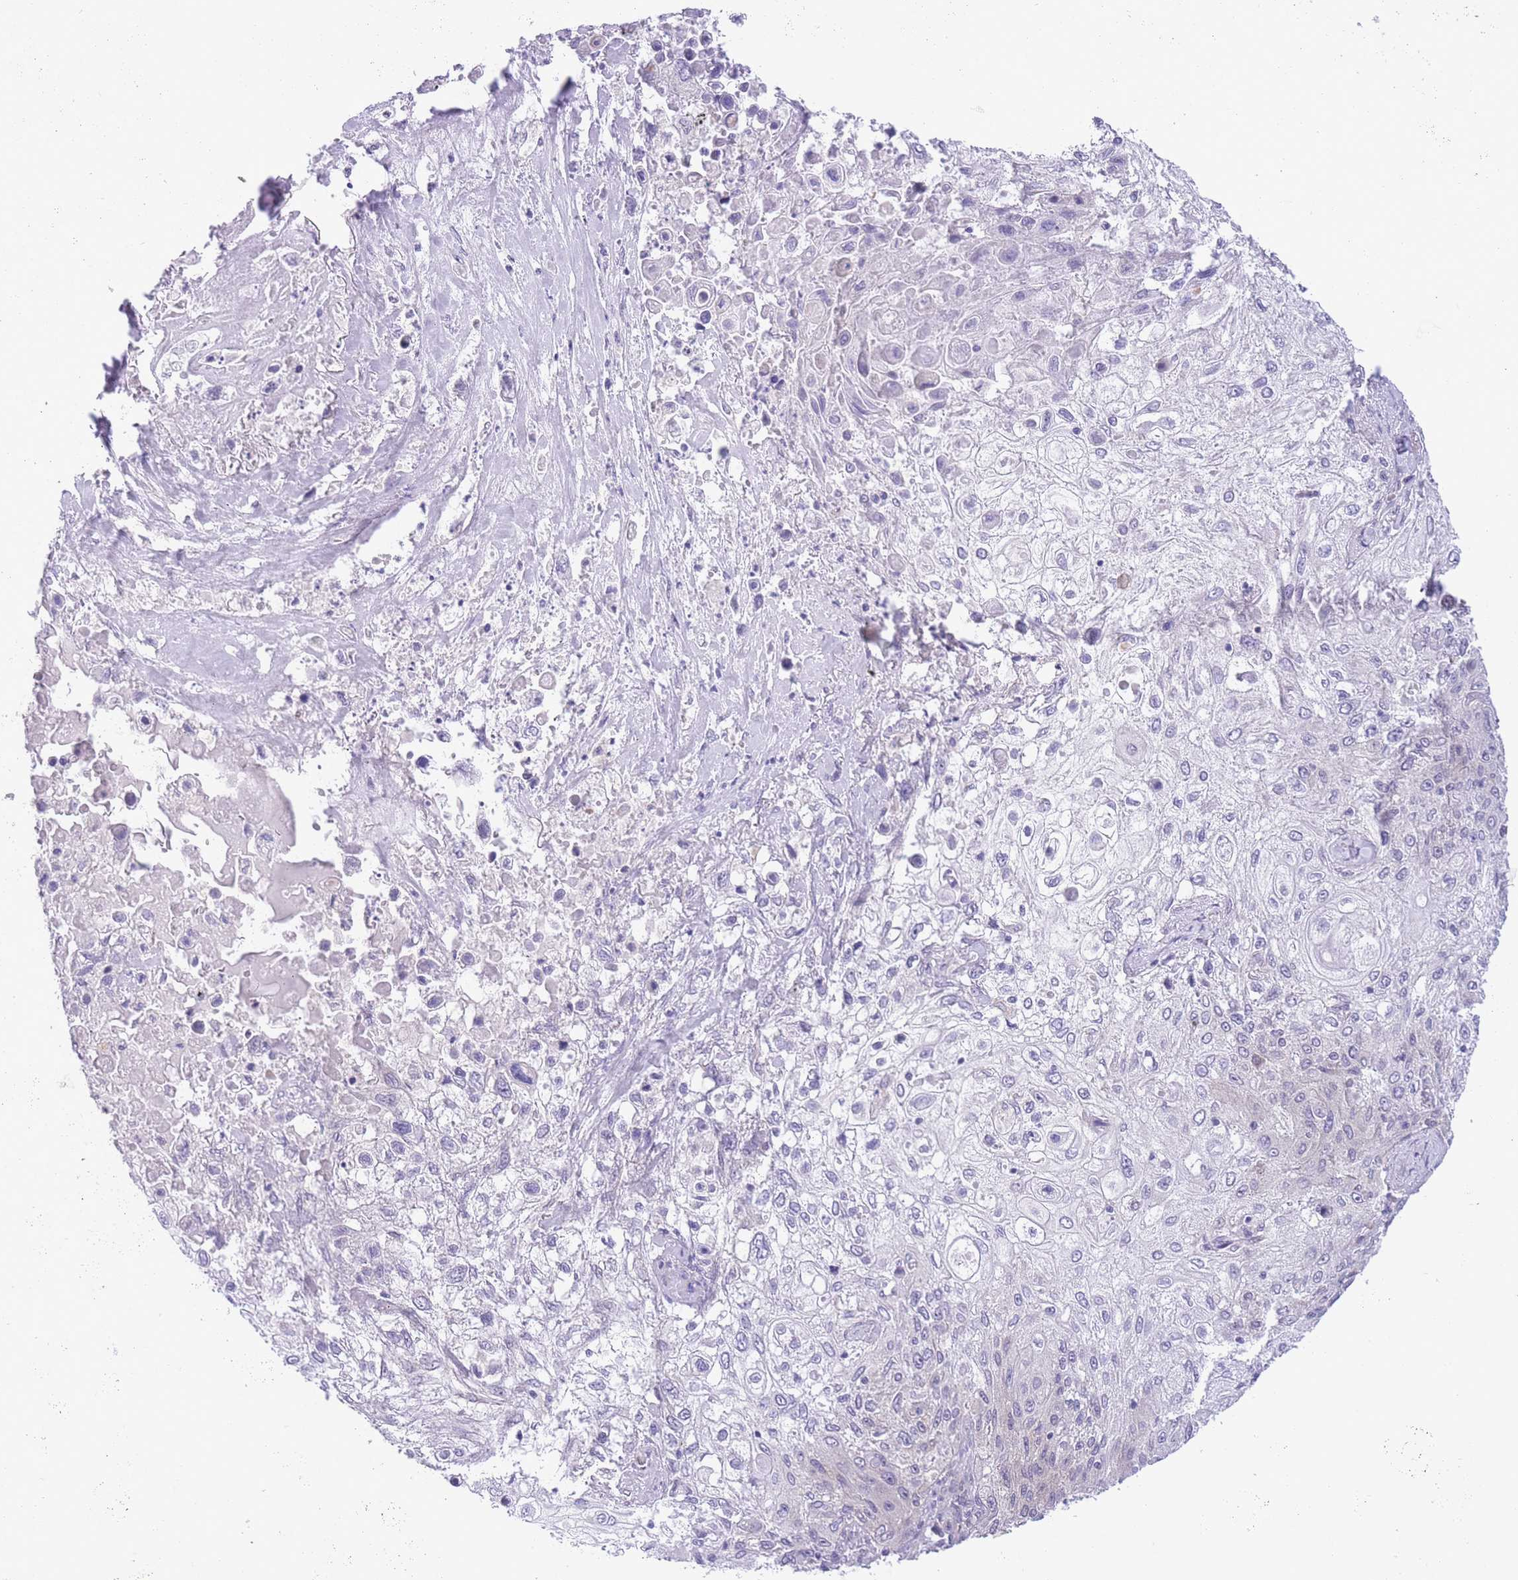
{"staining": {"intensity": "negative", "quantity": "none", "location": "none"}, "tissue": "lung cancer", "cell_type": "Tumor cells", "image_type": "cancer", "snomed": [{"axis": "morphology", "description": "Squamous cell carcinoma, NOS"}, {"axis": "topography", "description": "Lung"}], "caption": "This histopathology image is of lung cancer (squamous cell carcinoma) stained with IHC to label a protein in brown with the nuclei are counter-stained blue. There is no expression in tumor cells.", "gene": "WWOX", "patient": {"sex": "female", "age": 69}}